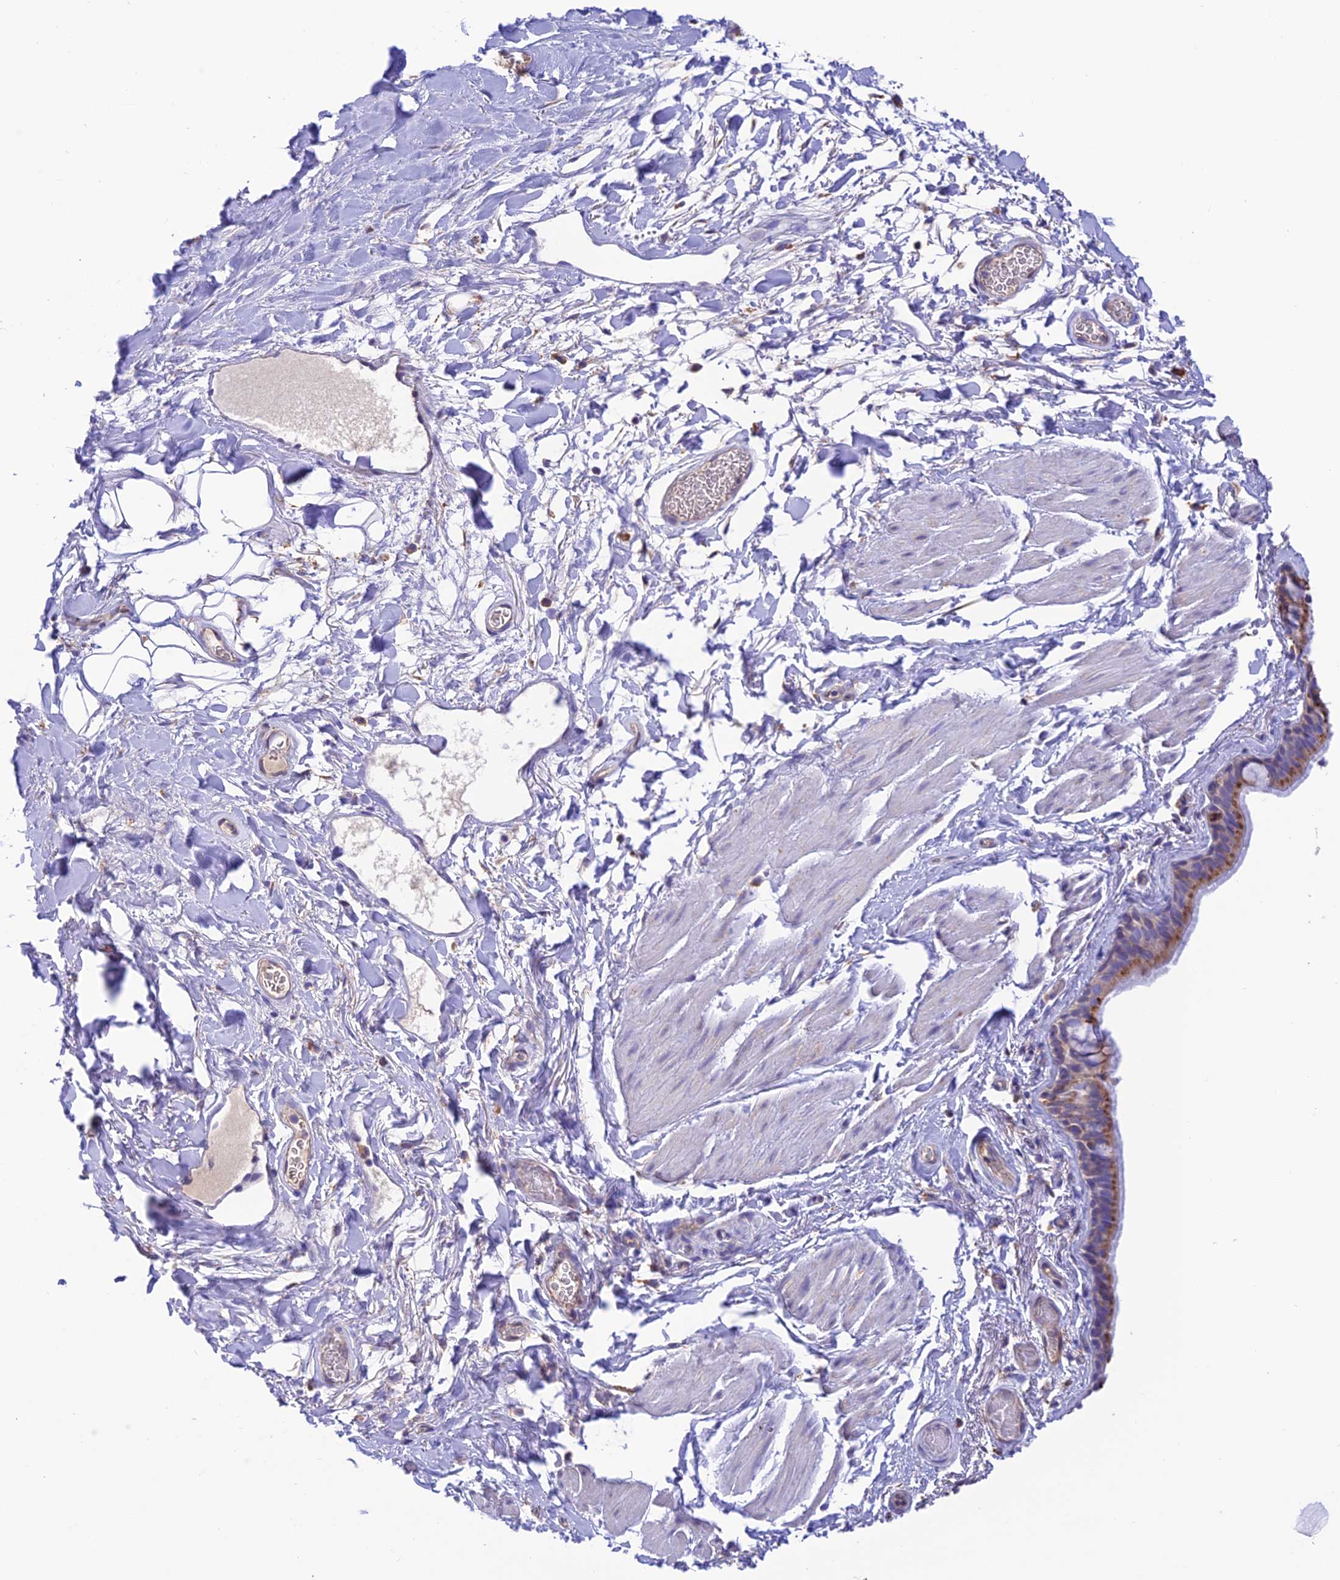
{"staining": {"intensity": "moderate", "quantity": ">75%", "location": "cytoplasmic/membranous"}, "tissue": "bronchus", "cell_type": "Respiratory epithelial cells", "image_type": "normal", "snomed": [{"axis": "morphology", "description": "Normal tissue, NOS"}, {"axis": "topography", "description": "Cartilage tissue"}], "caption": "This histopathology image reveals benign bronchus stained with immunohistochemistry to label a protein in brown. The cytoplasmic/membranous of respiratory epithelial cells show moderate positivity for the protein. Nuclei are counter-stained blue.", "gene": "ENSG00000255439", "patient": {"sex": "male", "age": 63}}